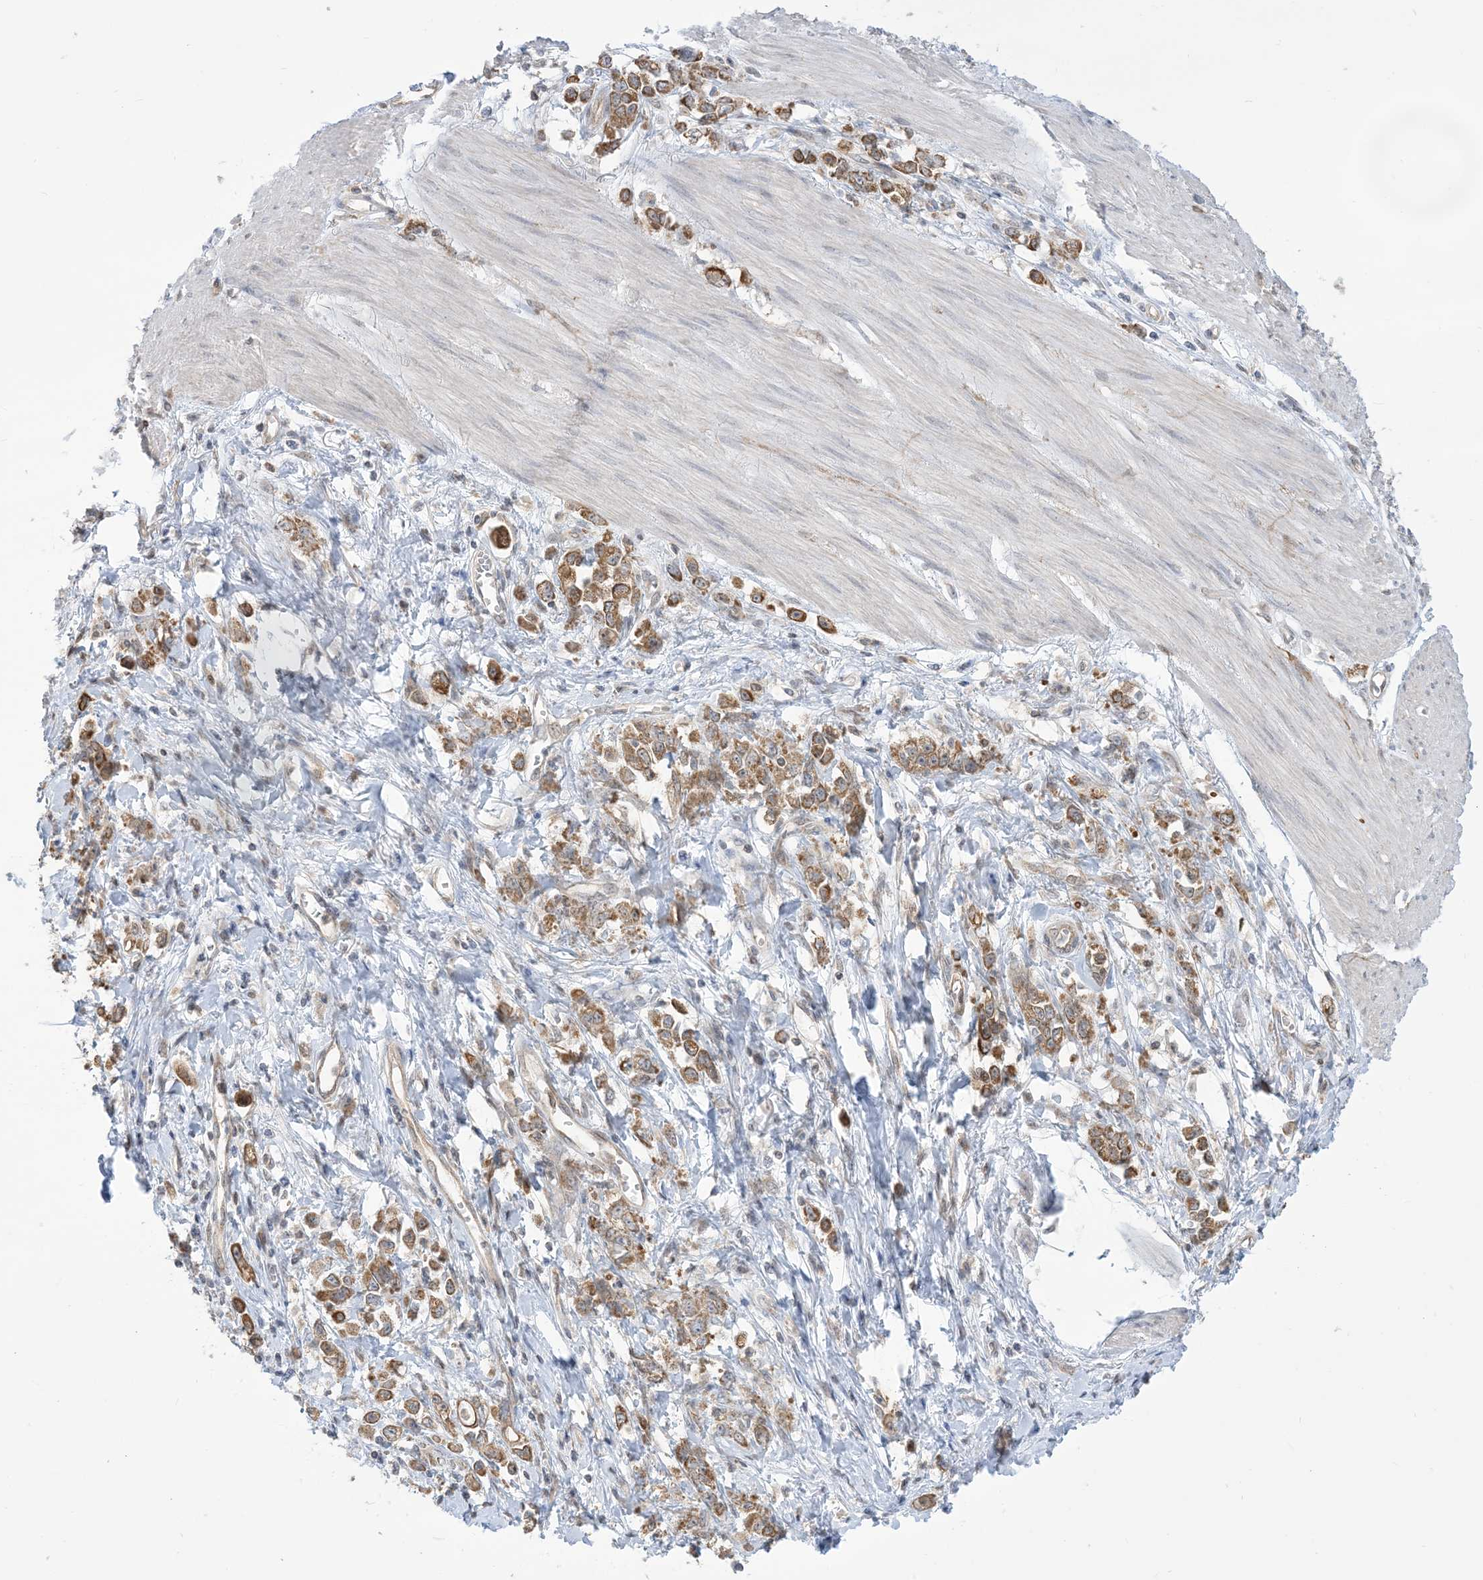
{"staining": {"intensity": "moderate", "quantity": ">75%", "location": "cytoplasmic/membranous"}, "tissue": "stomach cancer", "cell_type": "Tumor cells", "image_type": "cancer", "snomed": [{"axis": "morphology", "description": "Adenocarcinoma, NOS"}, {"axis": "topography", "description": "Stomach"}], "caption": "This histopathology image exhibits IHC staining of human stomach cancer, with medium moderate cytoplasmic/membranous positivity in approximately >75% of tumor cells.", "gene": "CASP4", "patient": {"sex": "female", "age": 76}}